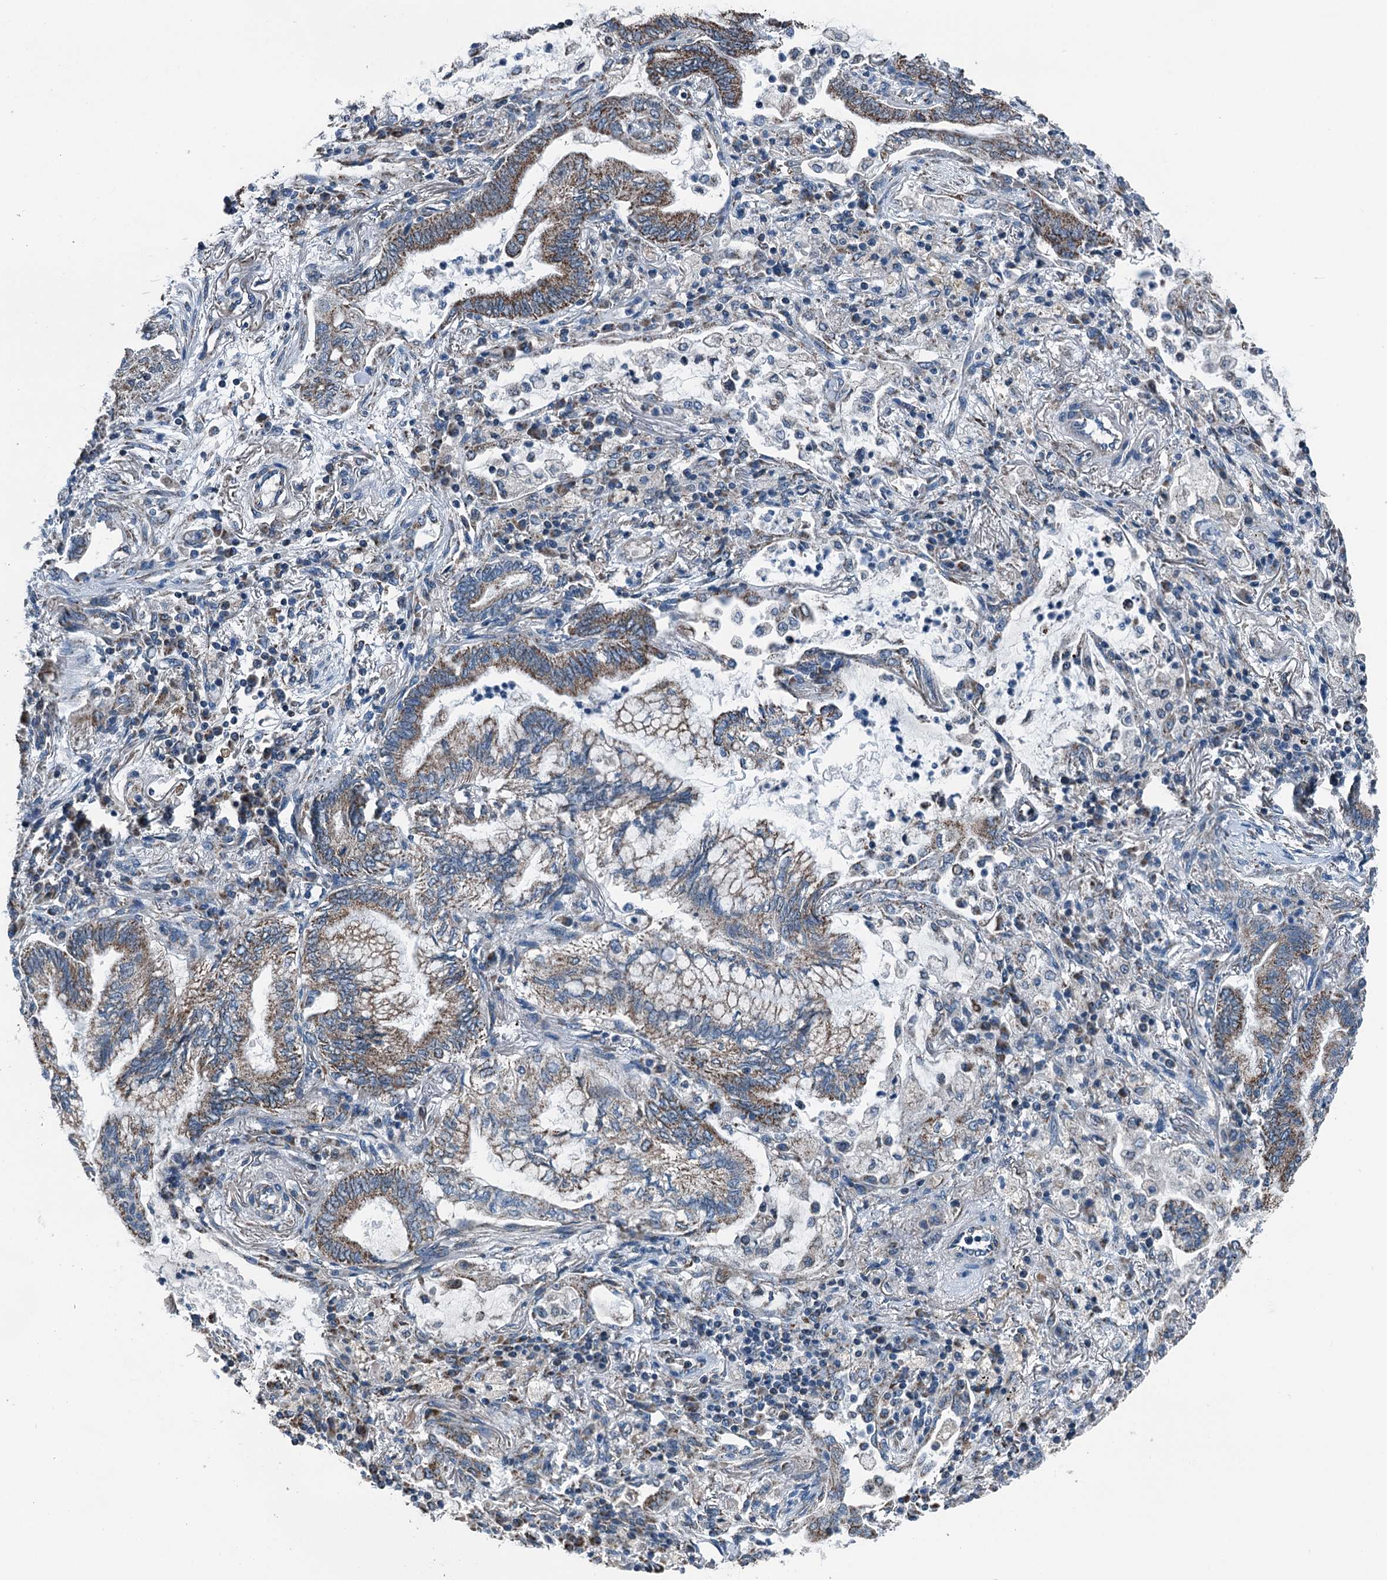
{"staining": {"intensity": "moderate", "quantity": ">75%", "location": "cytoplasmic/membranous"}, "tissue": "lung cancer", "cell_type": "Tumor cells", "image_type": "cancer", "snomed": [{"axis": "morphology", "description": "Adenocarcinoma, NOS"}, {"axis": "topography", "description": "Lung"}], "caption": "Moderate cytoplasmic/membranous staining for a protein is appreciated in approximately >75% of tumor cells of adenocarcinoma (lung) using immunohistochemistry (IHC).", "gene": "TRPT1", "patient": {"sex": "female", "age": 70}}